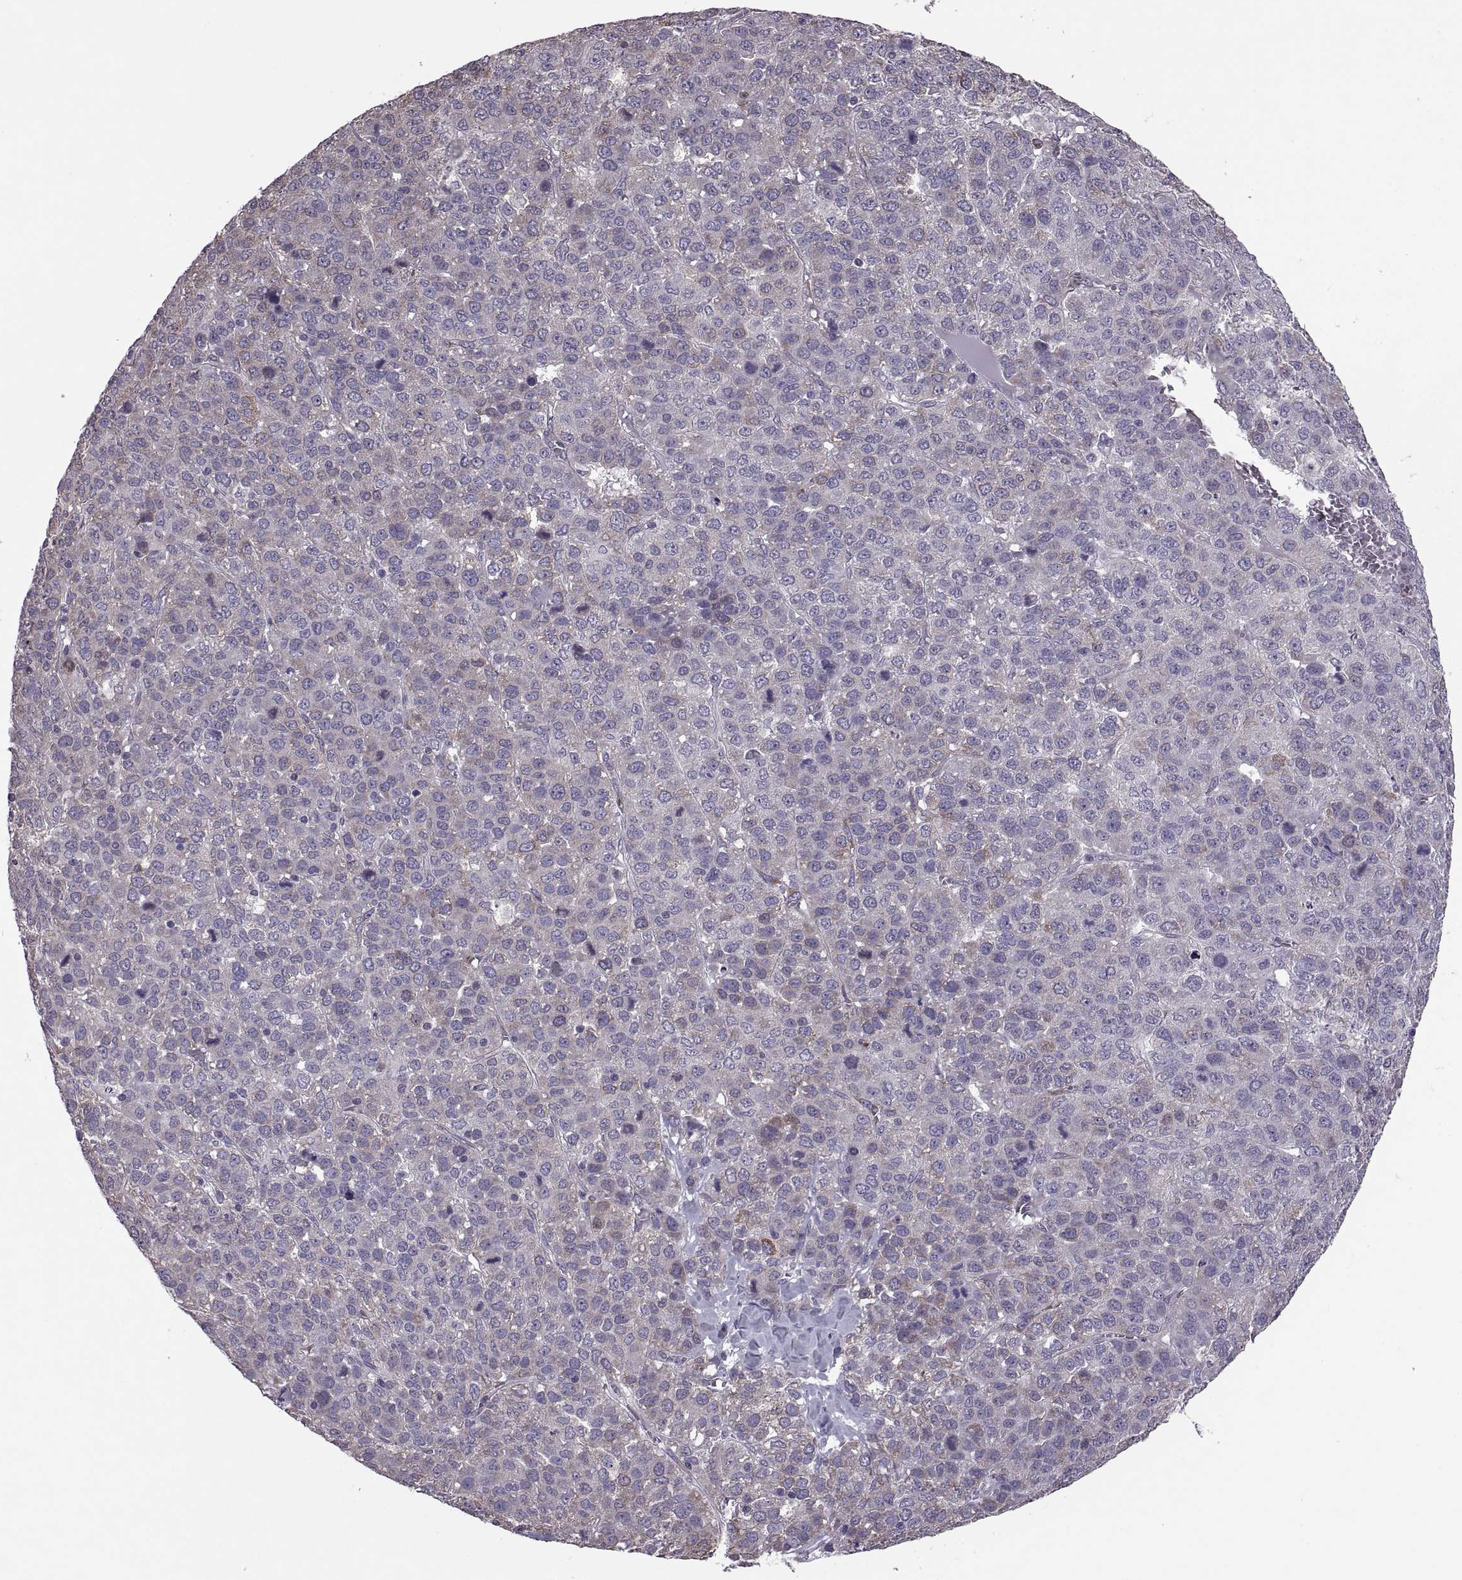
{"staining": {"intensity": "weak", "quantity": "<25%", "location": "cytoplasmic/membranous"}, "tissue": "liver cancer", "cell_type": "Tumor cells", "image_type": "cancer", "snomed": [{"axis": "morphology", "description": "Carcinoma, Hepatocellular, NOS"}, {"axis": "topography", "description": "Liver"}], "caption": "The micrograph reveals no staining of tumor cells in liver hepatocellular carcinoma.", "gene": "PABPC1", "patient": {"sex": "male", "age": 69}}